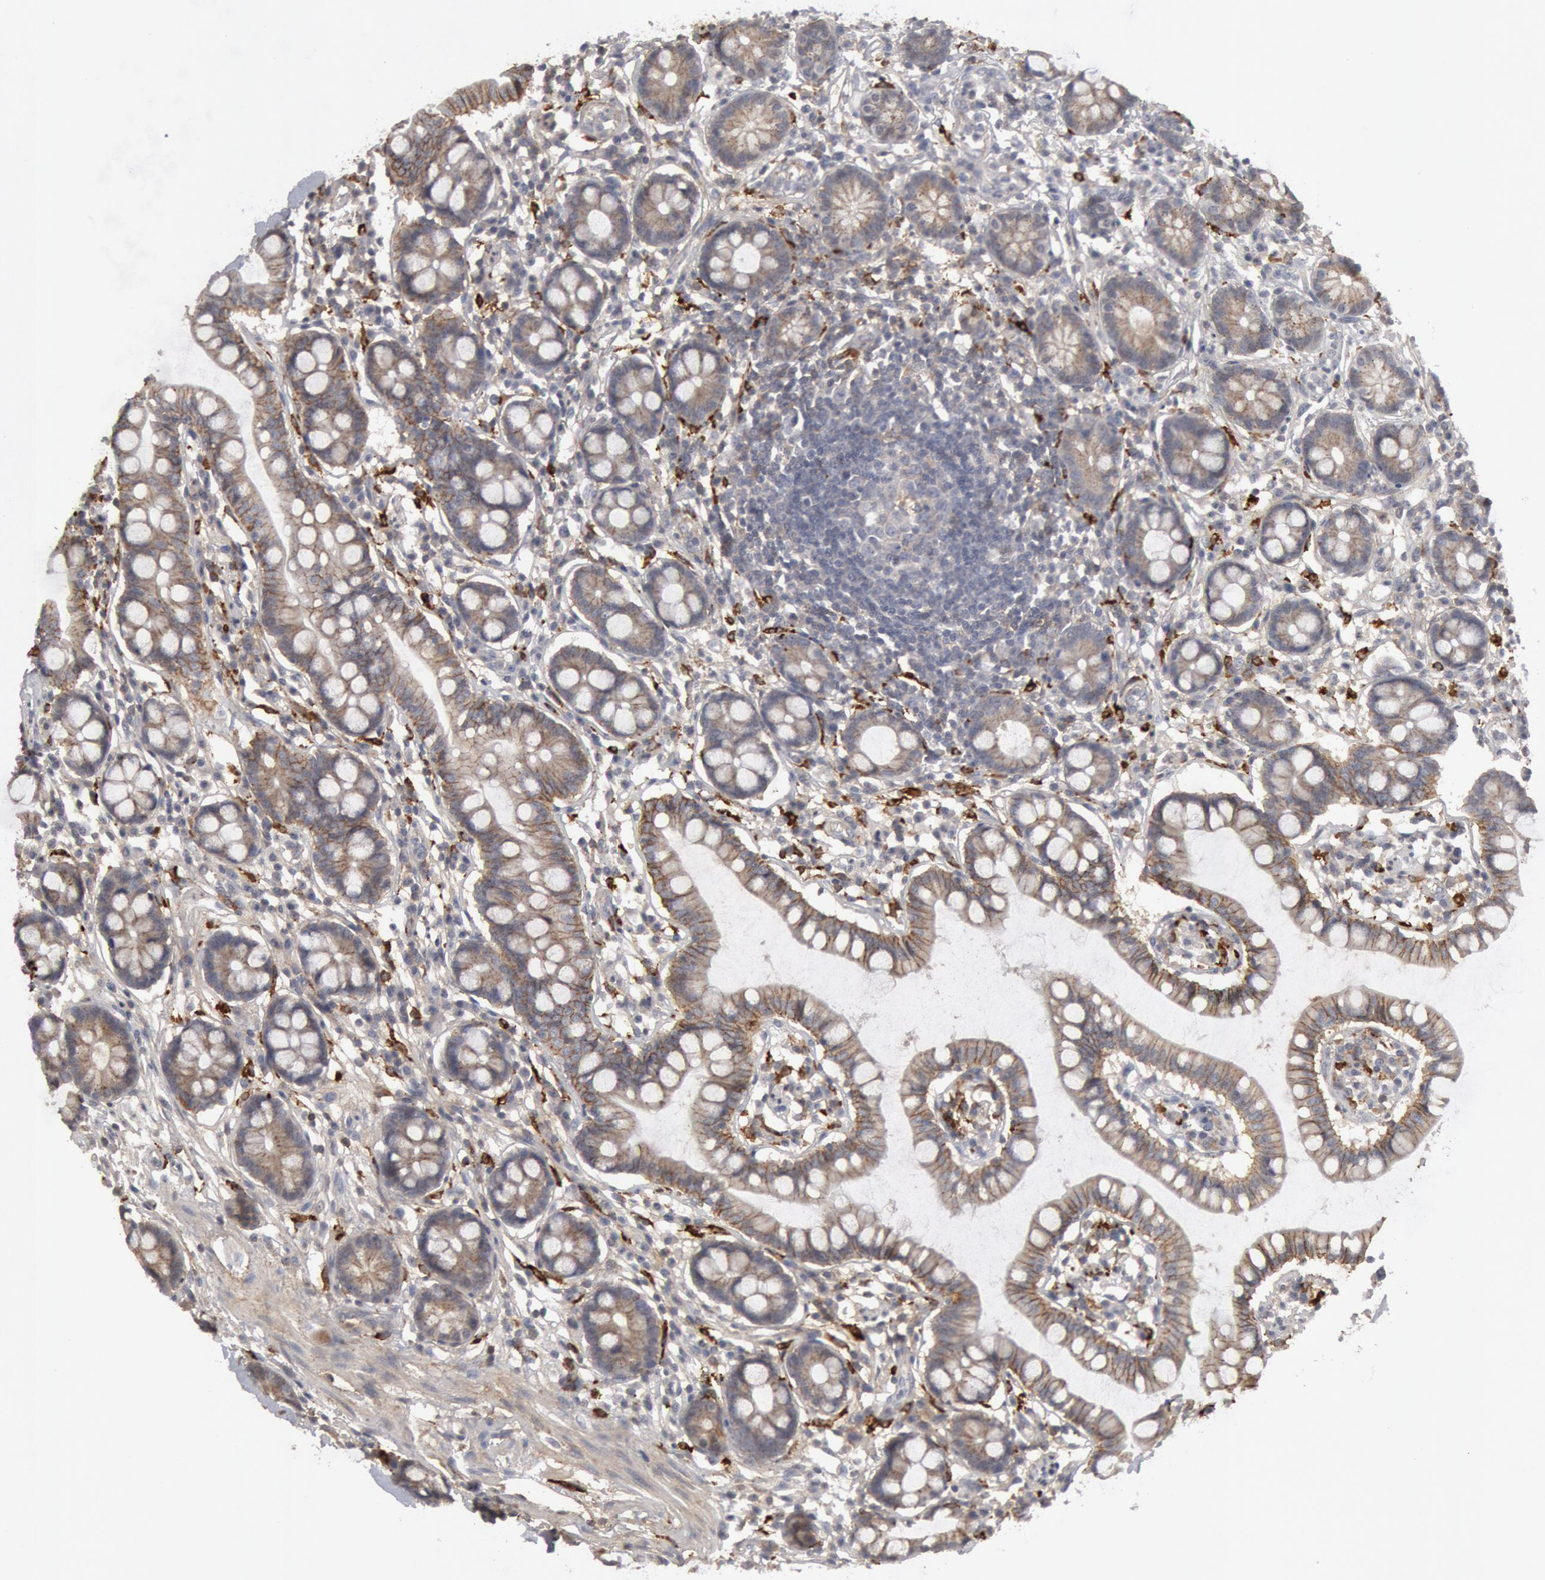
{"staining": {"intensity": "weak", "quantity": ">75%", "location": "cytoplasmic/membranous"}, "tissue": "small intestine", "cell_type": "Glandular cells", "image_type": "normal", "snomed": [{"axis": "morphology", "description": "Normal tissue, NOS"}, {"axis": "topography", "description": "Small intestine"}], "caption": "Immunohistochemistry (DAB (3,3'-diaminobenzidine)) staining of normal human small intestine exhibits weak cytoplasmic/membranous protein positivity in about >75% of glandular cells. (brown staining indicates protein expression, while blue staining denotes nuclei).", "gene": "C1QC", "patient": {"sex": "female", "age": 61}}